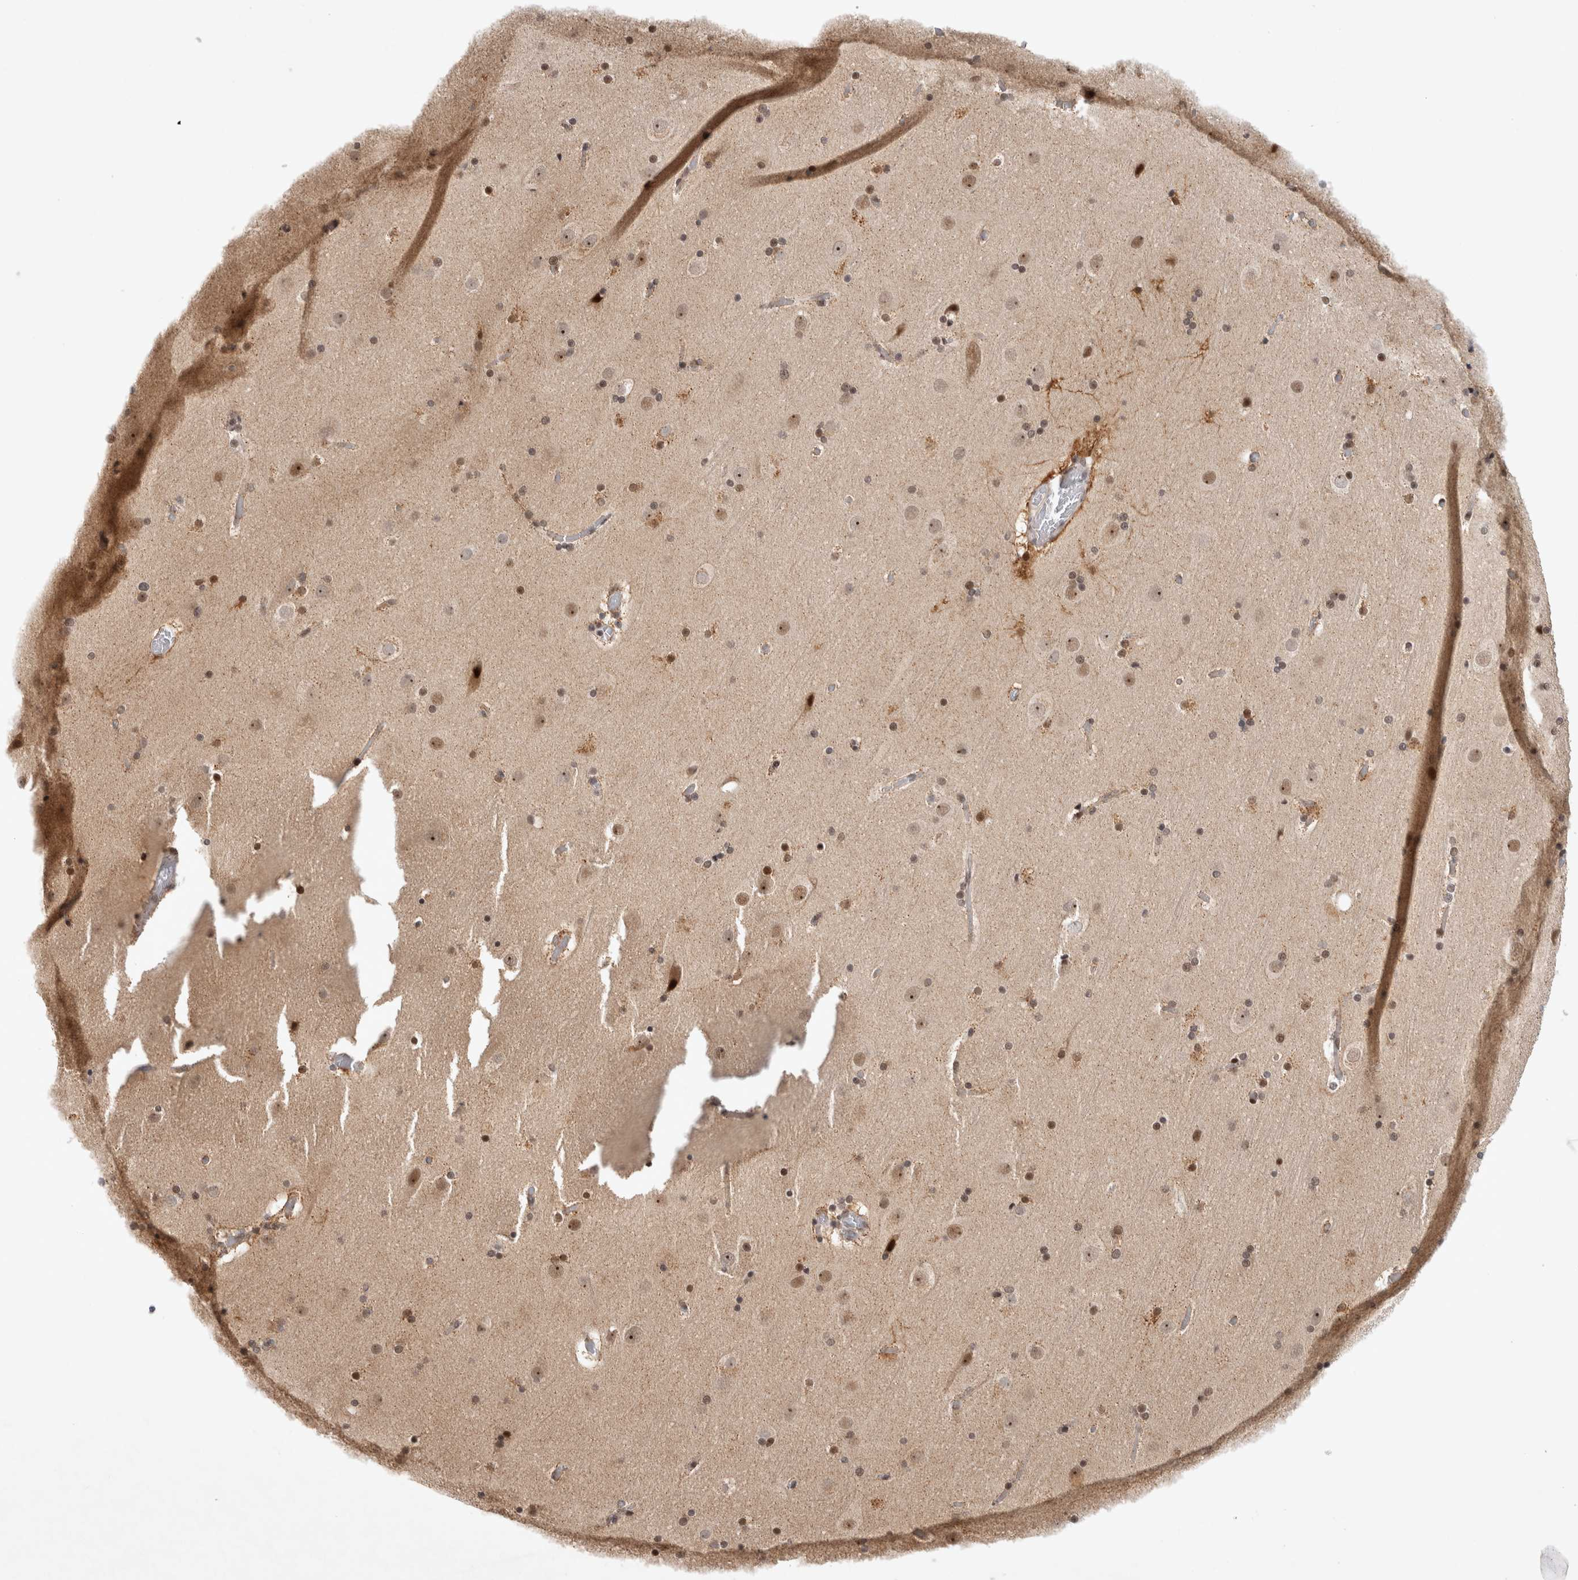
{"staining": {"intensity": "moderate", "quantity": ">75%", "location": "nuclear"}, "tissue": "cerebral cortex", "cell_type": "Endothelial cells", "image_type": "normal", "snomed": [{"axis": "morphology", "description": "Normal tissue, NOS"}, {"axis": "topography", "description": "Cerebral cortex"}], "caption": "Immunohistochemical staining of unremarkable human cerebral cortex displays >75% levels of moderate nuclear protein expression in about >75% of endothelial cells. (Stains: DAB (3,3'-diaminobenzidine) in brown, nuclei in blue, Microscopy: brightfield microscopy at high magnification).", "gene": "HESX1", "patient": {"sex": "male", "age": 57}}